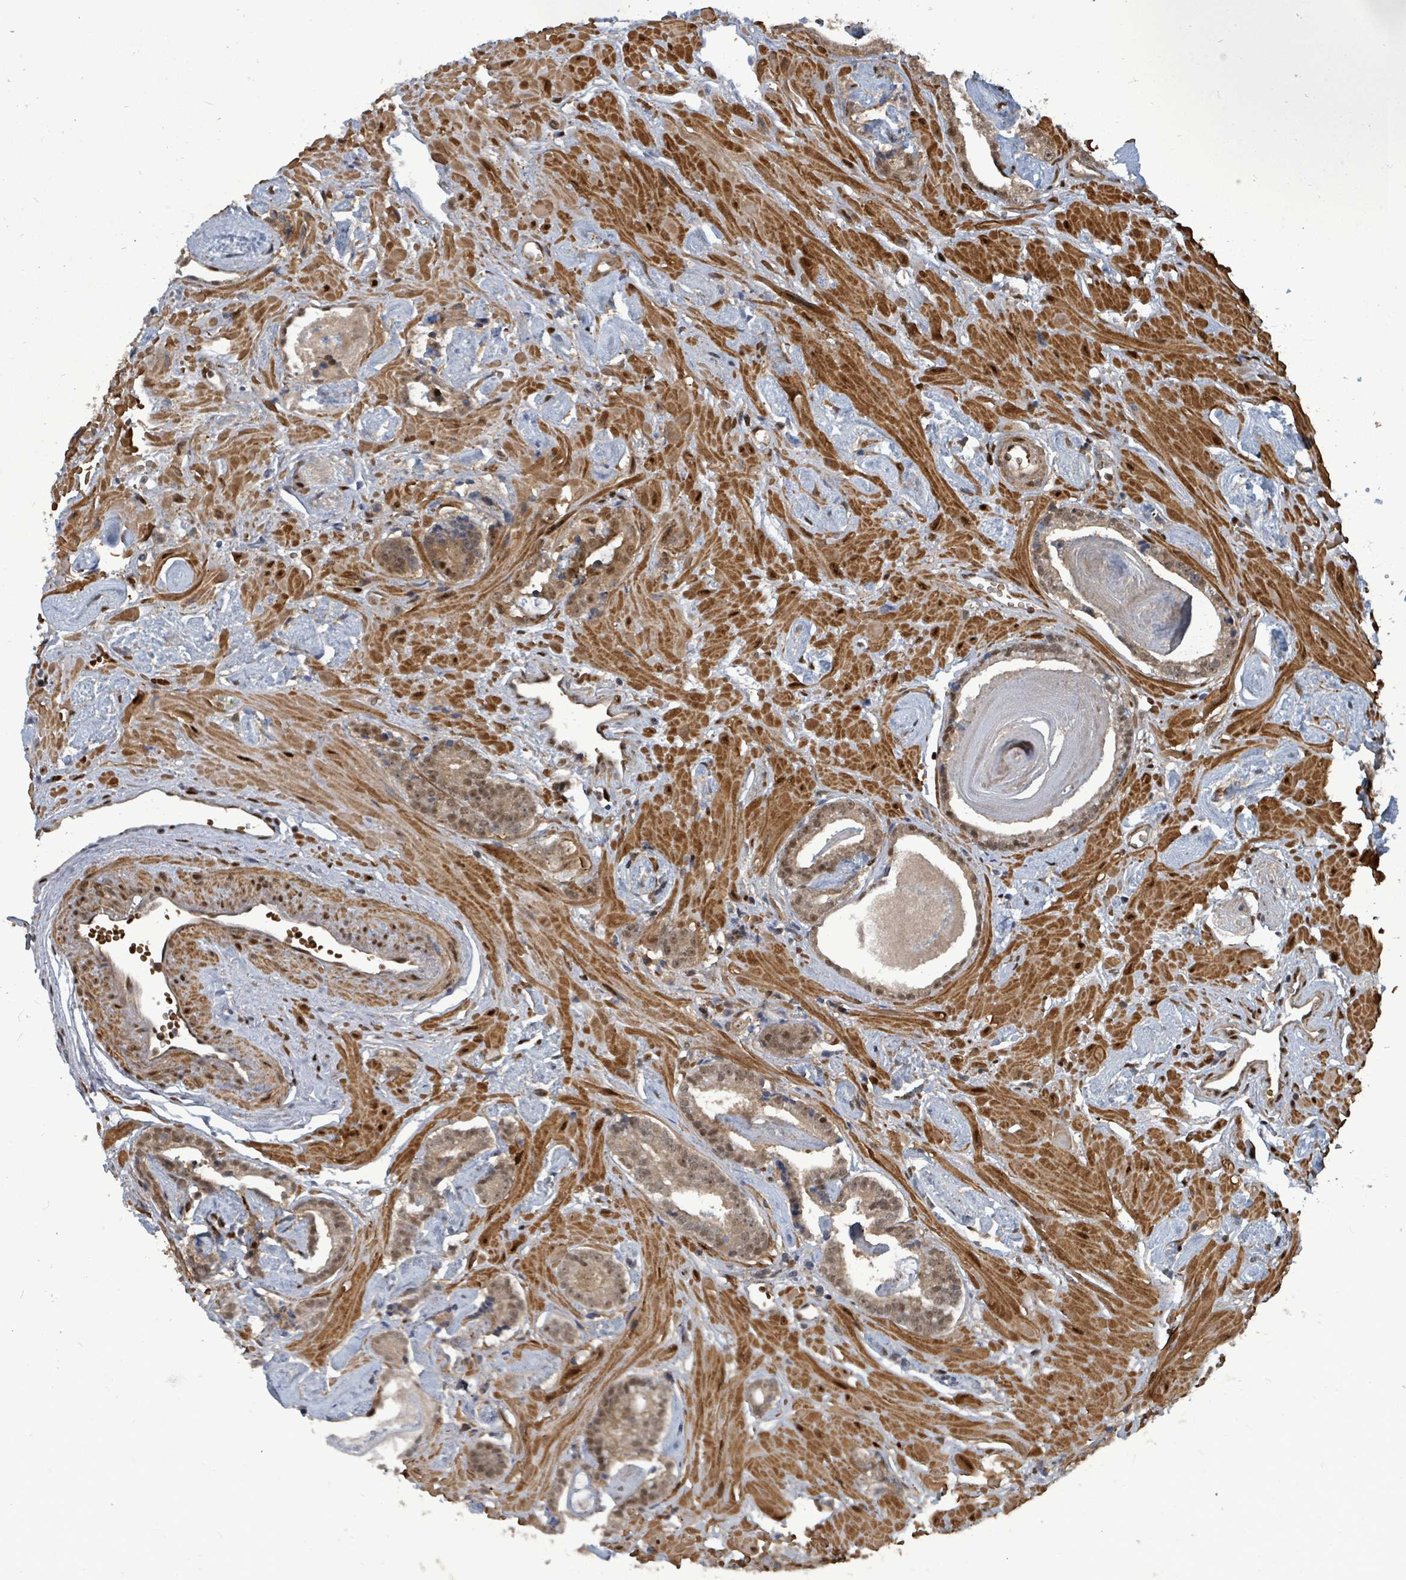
{"staining": {"intensity": "weak", "quantity": ">75%", "location": "cytoplasmic/membranous,nuclear"}, "tissue": "prostate cancer", "cell_type": "Tumor cells", "image_type": "cancer", "snomed": [{"axis": "morphology", "description": "Adenocarcinoma, Low grade"}, {"axis": "topography", "description": "Prostate"}], "caption": "Immunohistochemistry (DAB (3,3'-diaminobenzidine)) staining of prostate cancer displays weak cytoplasmic/membranous and nuclear protein expression in approximately >75% of tumor cells.", "gene": "TRDMT1", "patient": {"sex": "male", "age": 60}}